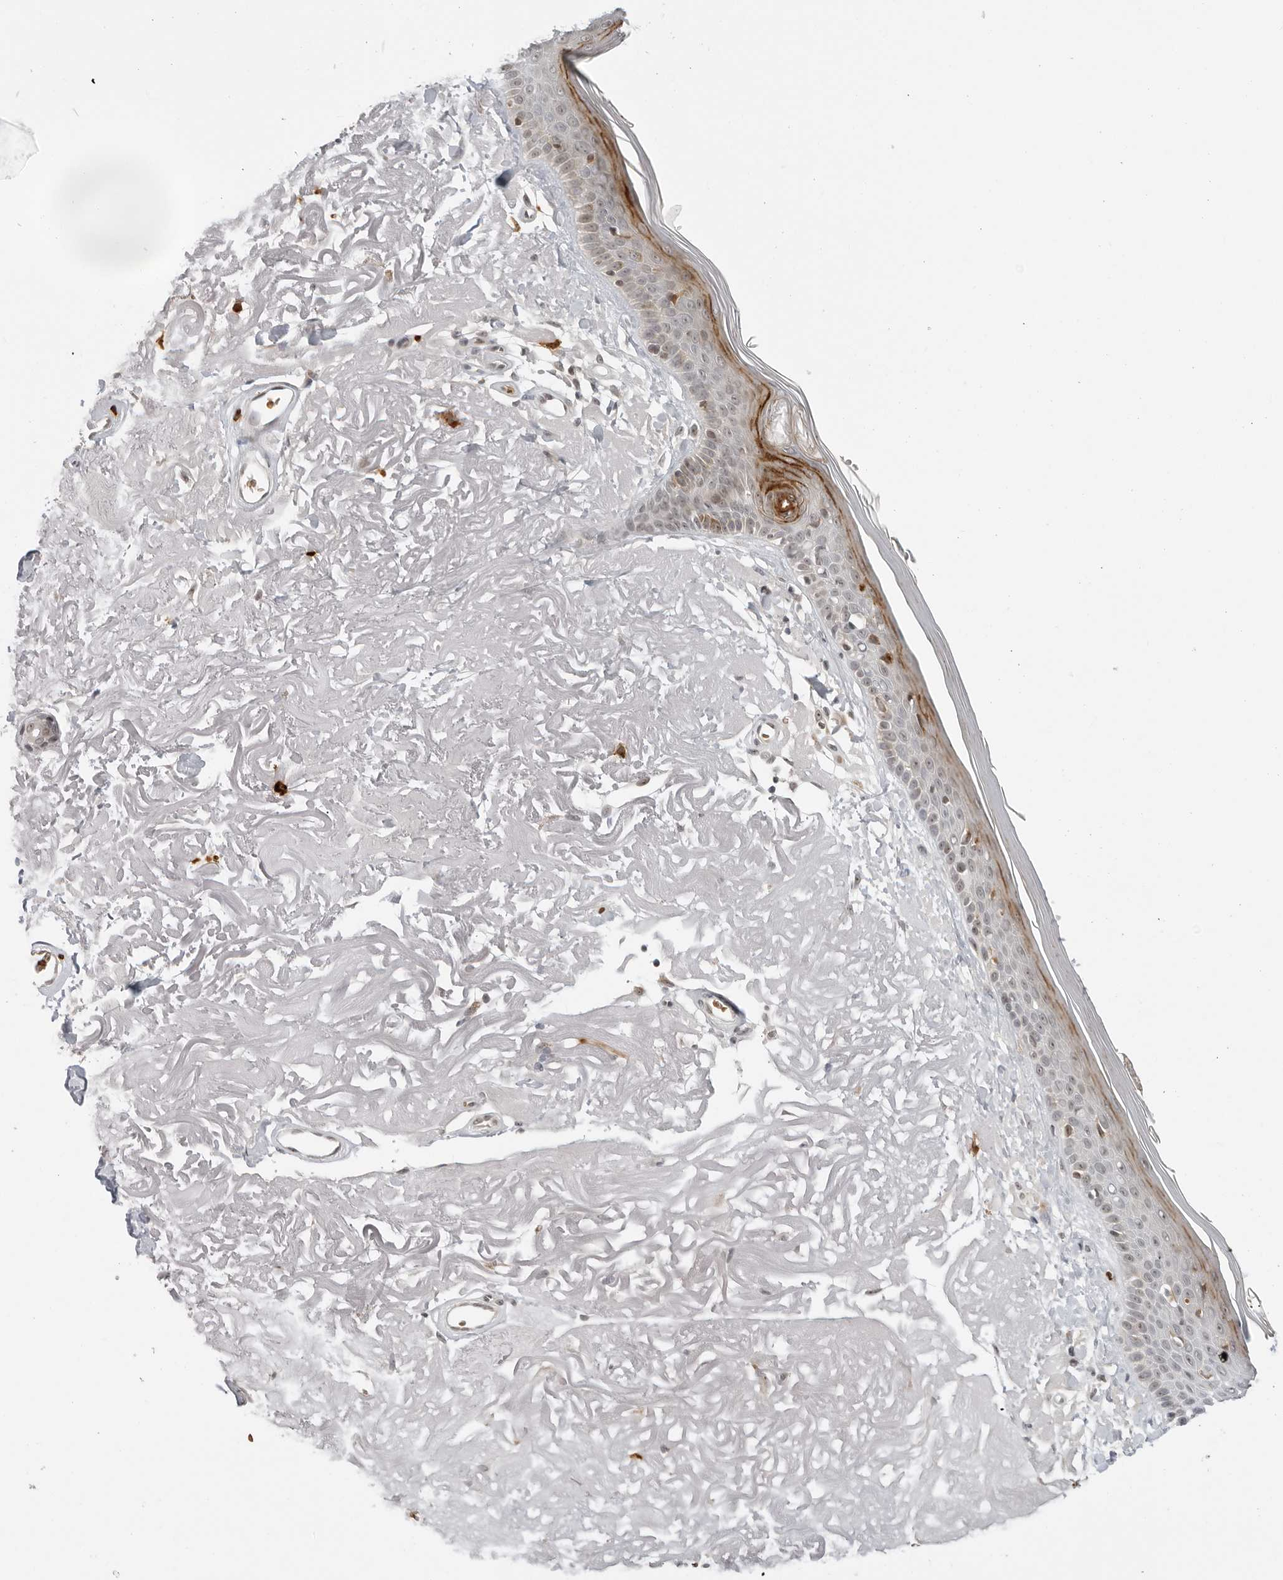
{"staining": {"intensity": "negative", "quantity": "none", "location": "none"}, "tissue": "skin", "cell_type": "Fibroblasts", "image_type": "normal", "snomed": [{"axis": "morphology", "description": "Normal tissue, NOS"}, {"axis": "topography", "description": "Skin"}, {"axis": "topography", "description": "Skeletal muscle"}], "caption": "There is no significant positivity in fibroblasts of skin. The staining was performed using DAB (3,3'-diaminobenzidine) to visualize the protein expression in brown, while the nuclei were stained in blue with hematoxylin (Magnification: 20x).", "gene": "SUGCT", "patient": {"sex": "male", "age": 83}}